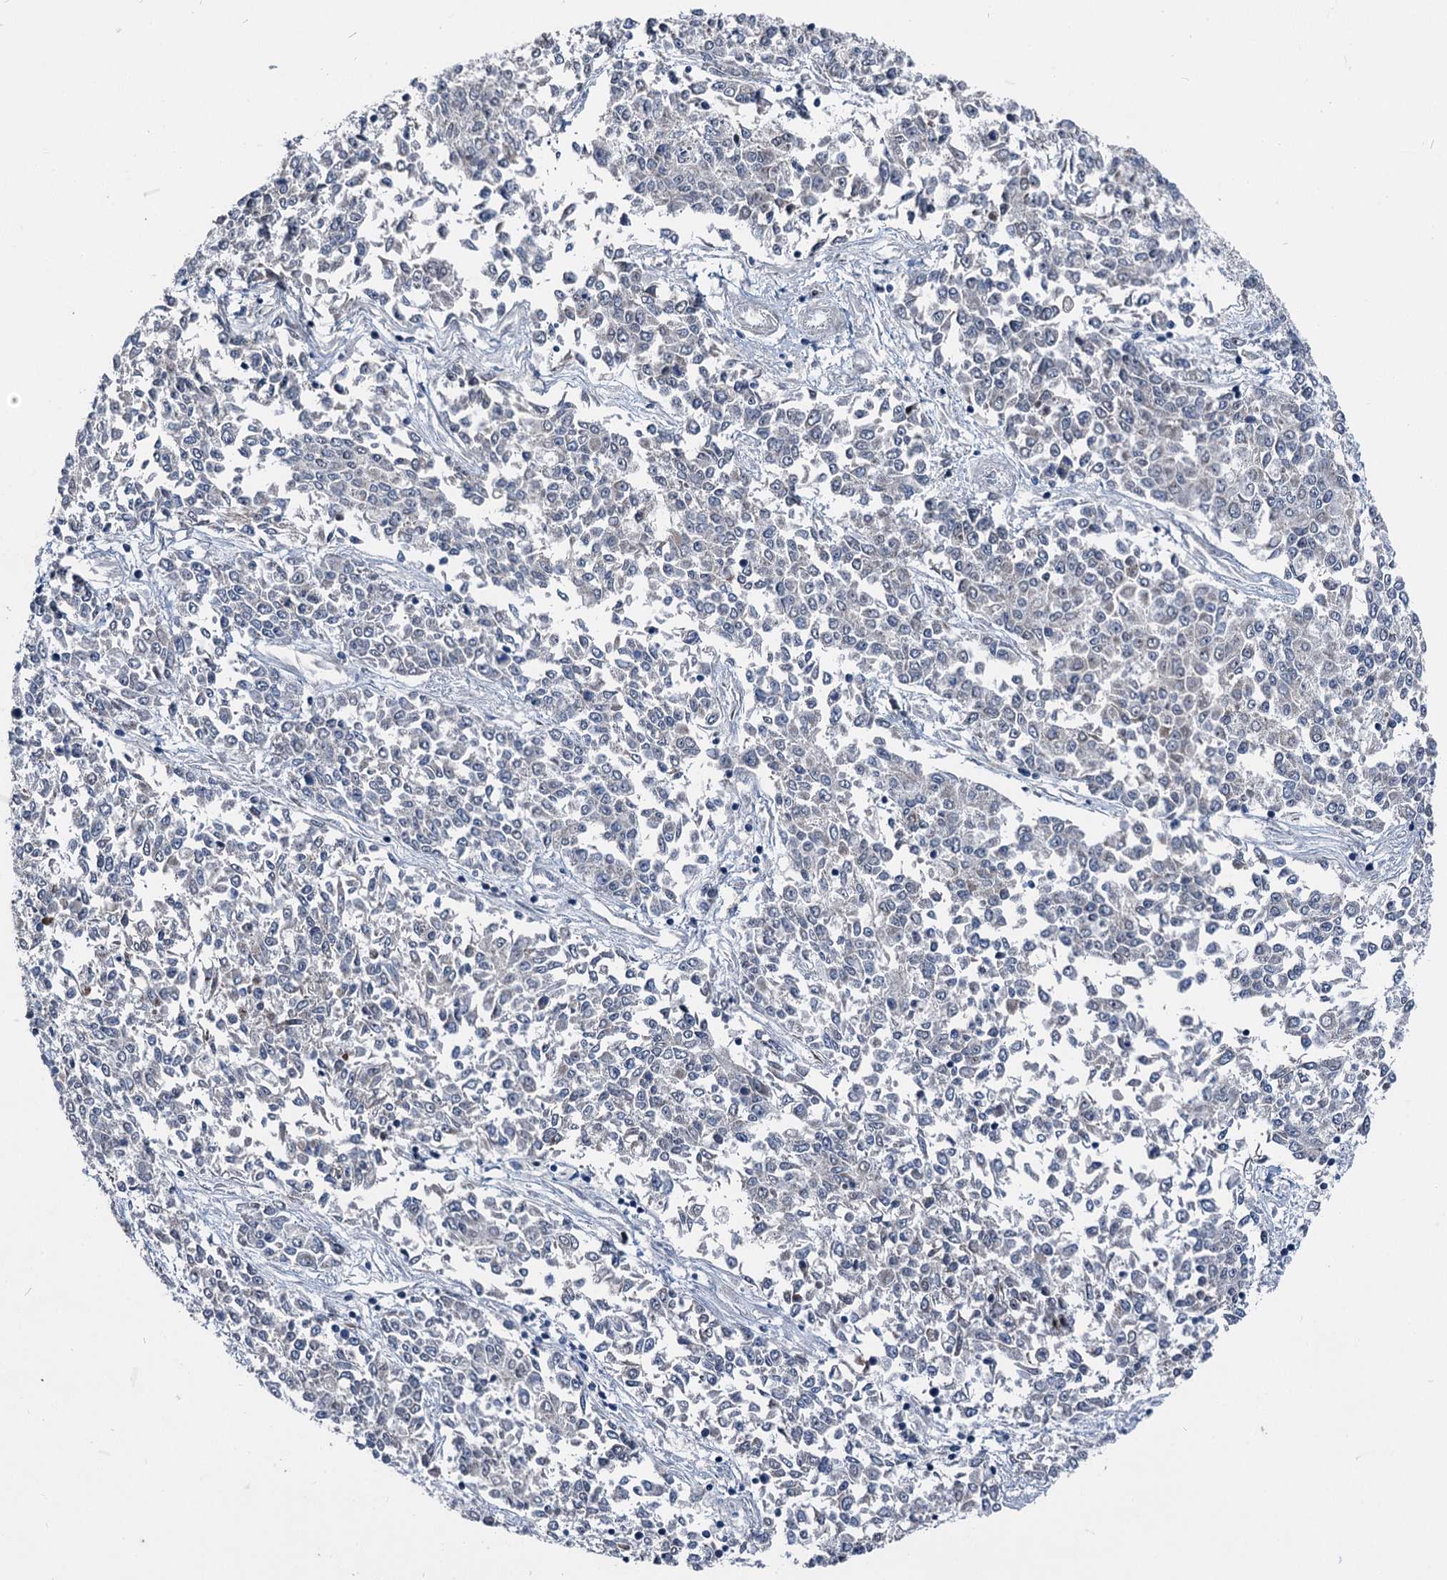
{"staining": {"intensity": "negative", "quantity": "none", "location": "none"}, "tissue": "endometrial cancer", "cell_type": "Tumor cells", "image_type": "cancer", "snomed": [{"axis": "morphology", "description": "Adenocarcinoma, NOS"}, {"axis": "topography", "description": "Endometrium"}], "caption": "This photomicrograph is of adenocarcinoma (endometrial) stained with immunohistochemistry to label a protein in brown with the nuclei are counter-stained blue. There is no positivity in tumor cells.", "gene": "MRPL14", "patient": {"sex": "female", "age": 50}}